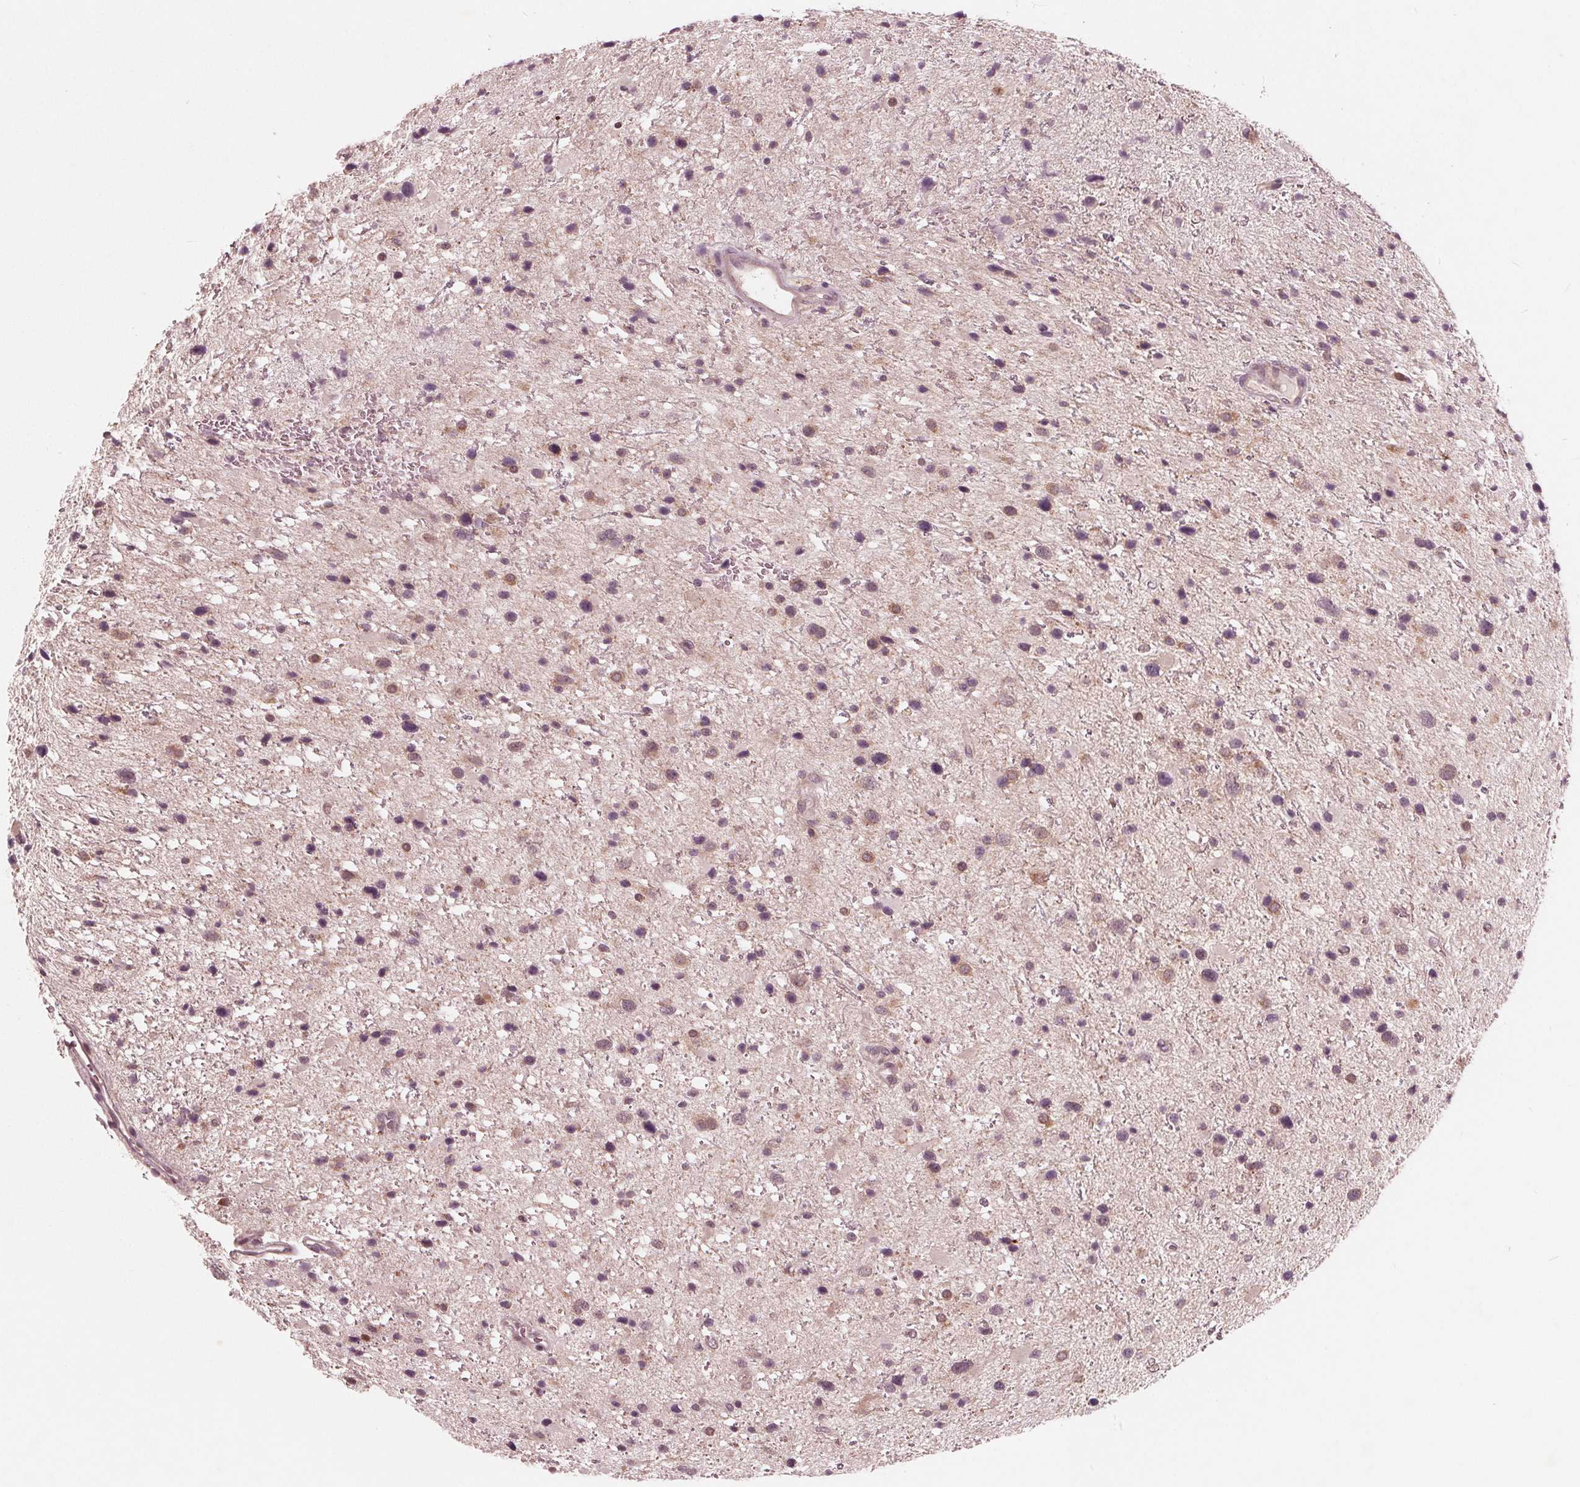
{"staining": {"intensity": "weak", "quantity": "<25%", "location": "cytoplasmic/membranous"}, "tissue": "glioma", "cell_type": "Tumor cells", "image_type": "cancer", "snomed": [{"axis": "morphology", "description": "Glioma, malignant, Low grade"}, {"axis": "topography", "description": "Brain"}], "caption": "DAB immunohistochemical staining of human glioma demonstrates no significant positivity in tumor cells.", "gene": "UBALD1", "patient": {"sex": "female", "age": 32}}